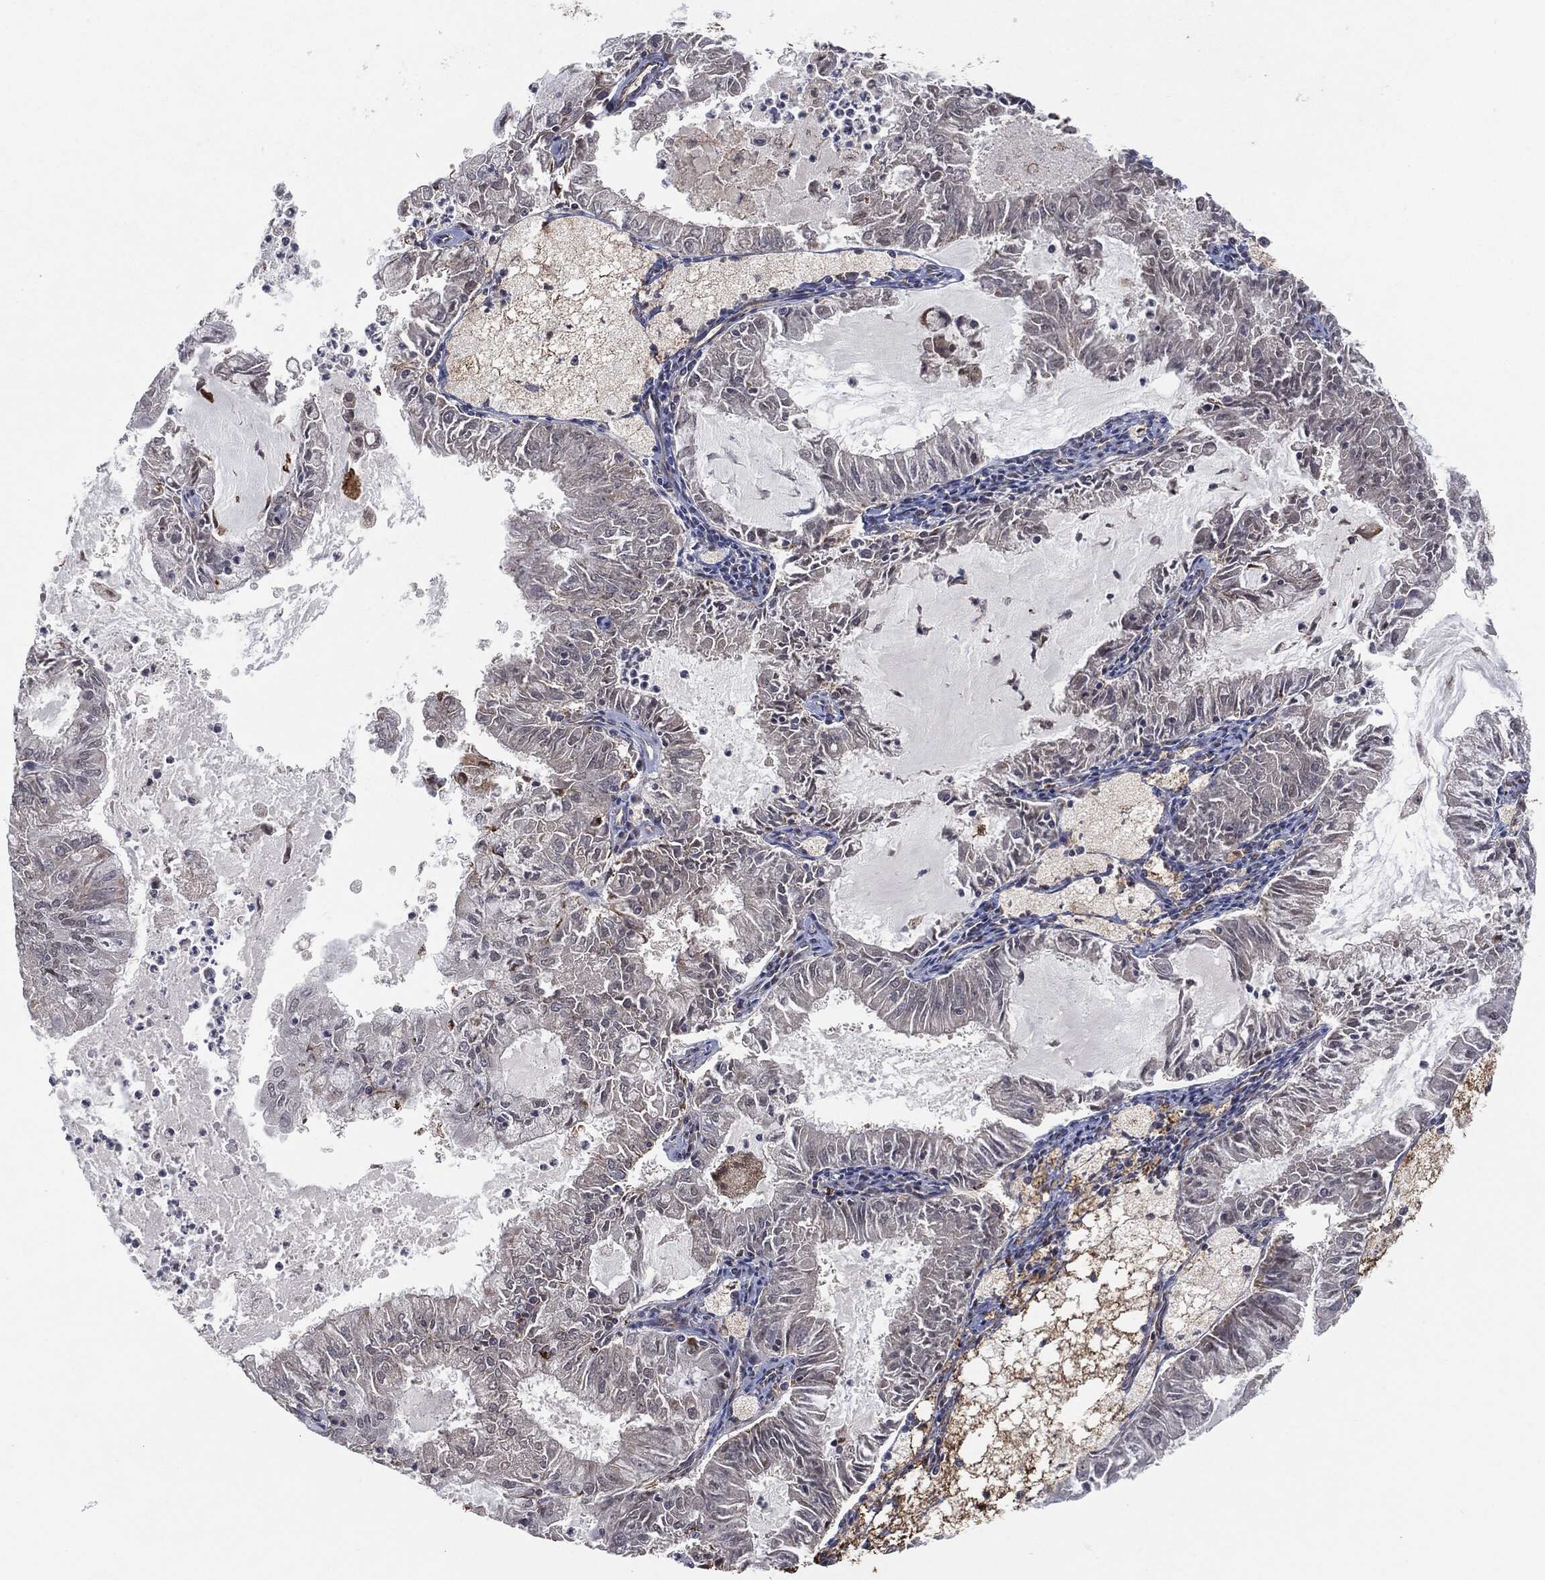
{"staining": {"intensity": "negative", "quantity": "none", "location": "none"}, "tissue": "endometrial cancer", "cell_type": "Tumor cells", "image_type": "cancer", "snomed": [{"axis": "morphology", "description": "Adenocarcinoma, NOS"}, {"axis": "topography", "description": "Endometrium"}], "caption": "An image of human endometrial cancer (adenocarcinoma) is negative for staining in tumor cells.", "gene": "TP53RK", "patient": {"sex": "female", "age": 57}}